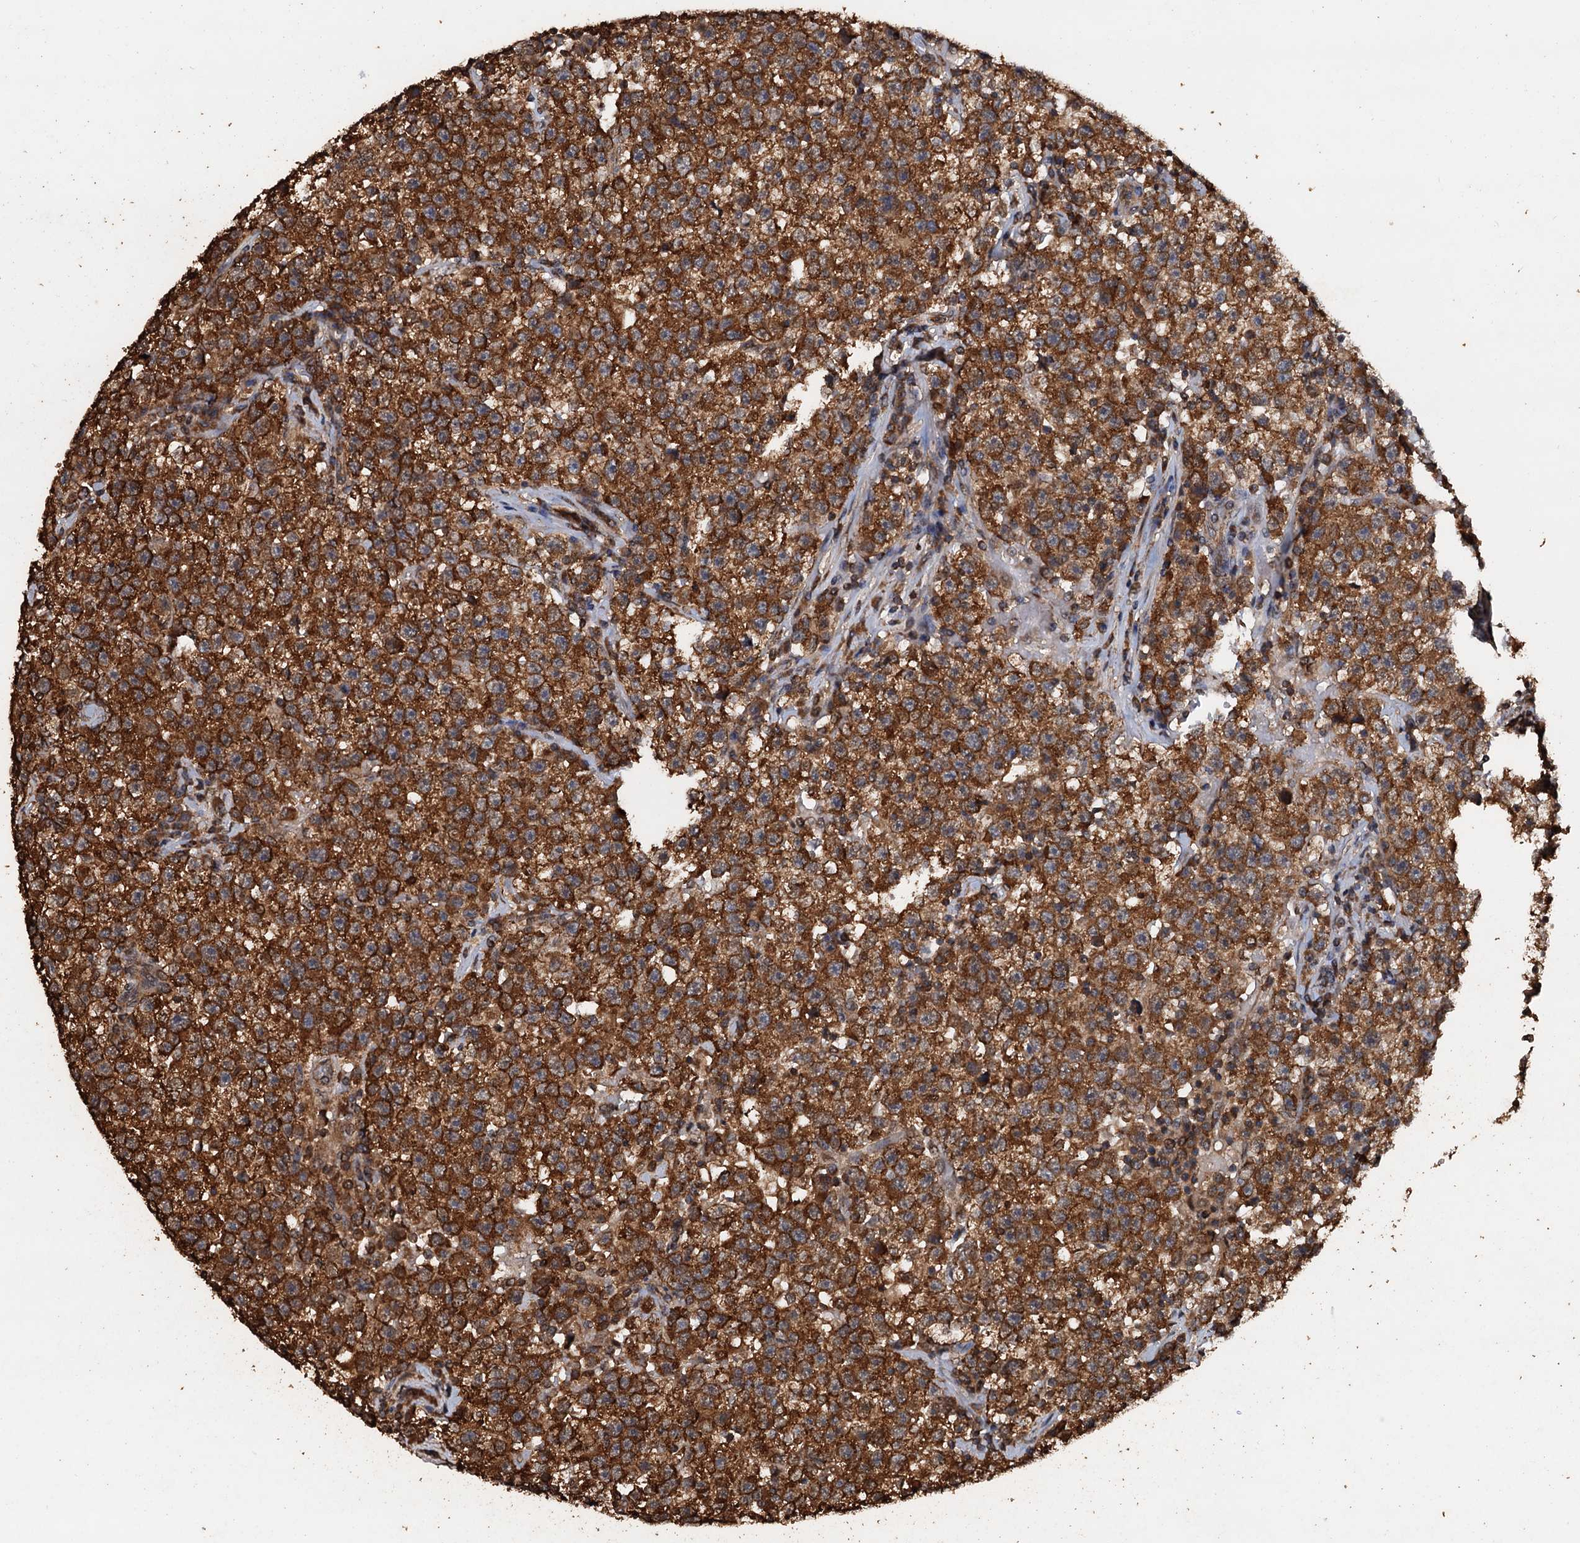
{"staining": {"intensity": "strong", "quantity": ">75%", "location": "cytoplasmic/membranous"}, "tissue": "testis cancer", "cell_type": "Tumor cells", "image_type": "cancer", "snomed": [{"axis": "morphology", "description": "Seminoma, NOS"}, {"axis": "topography", "description": "Testis"}], "caption": "This image exhibits immunohistochemistry (IHC) staining of human testis cancer, with high strong cytoplasmic/membranous staining in approximately >75% of tumor cells.", "gene": "PSMD9", "patient": {"sex": "male", "age": 22}}